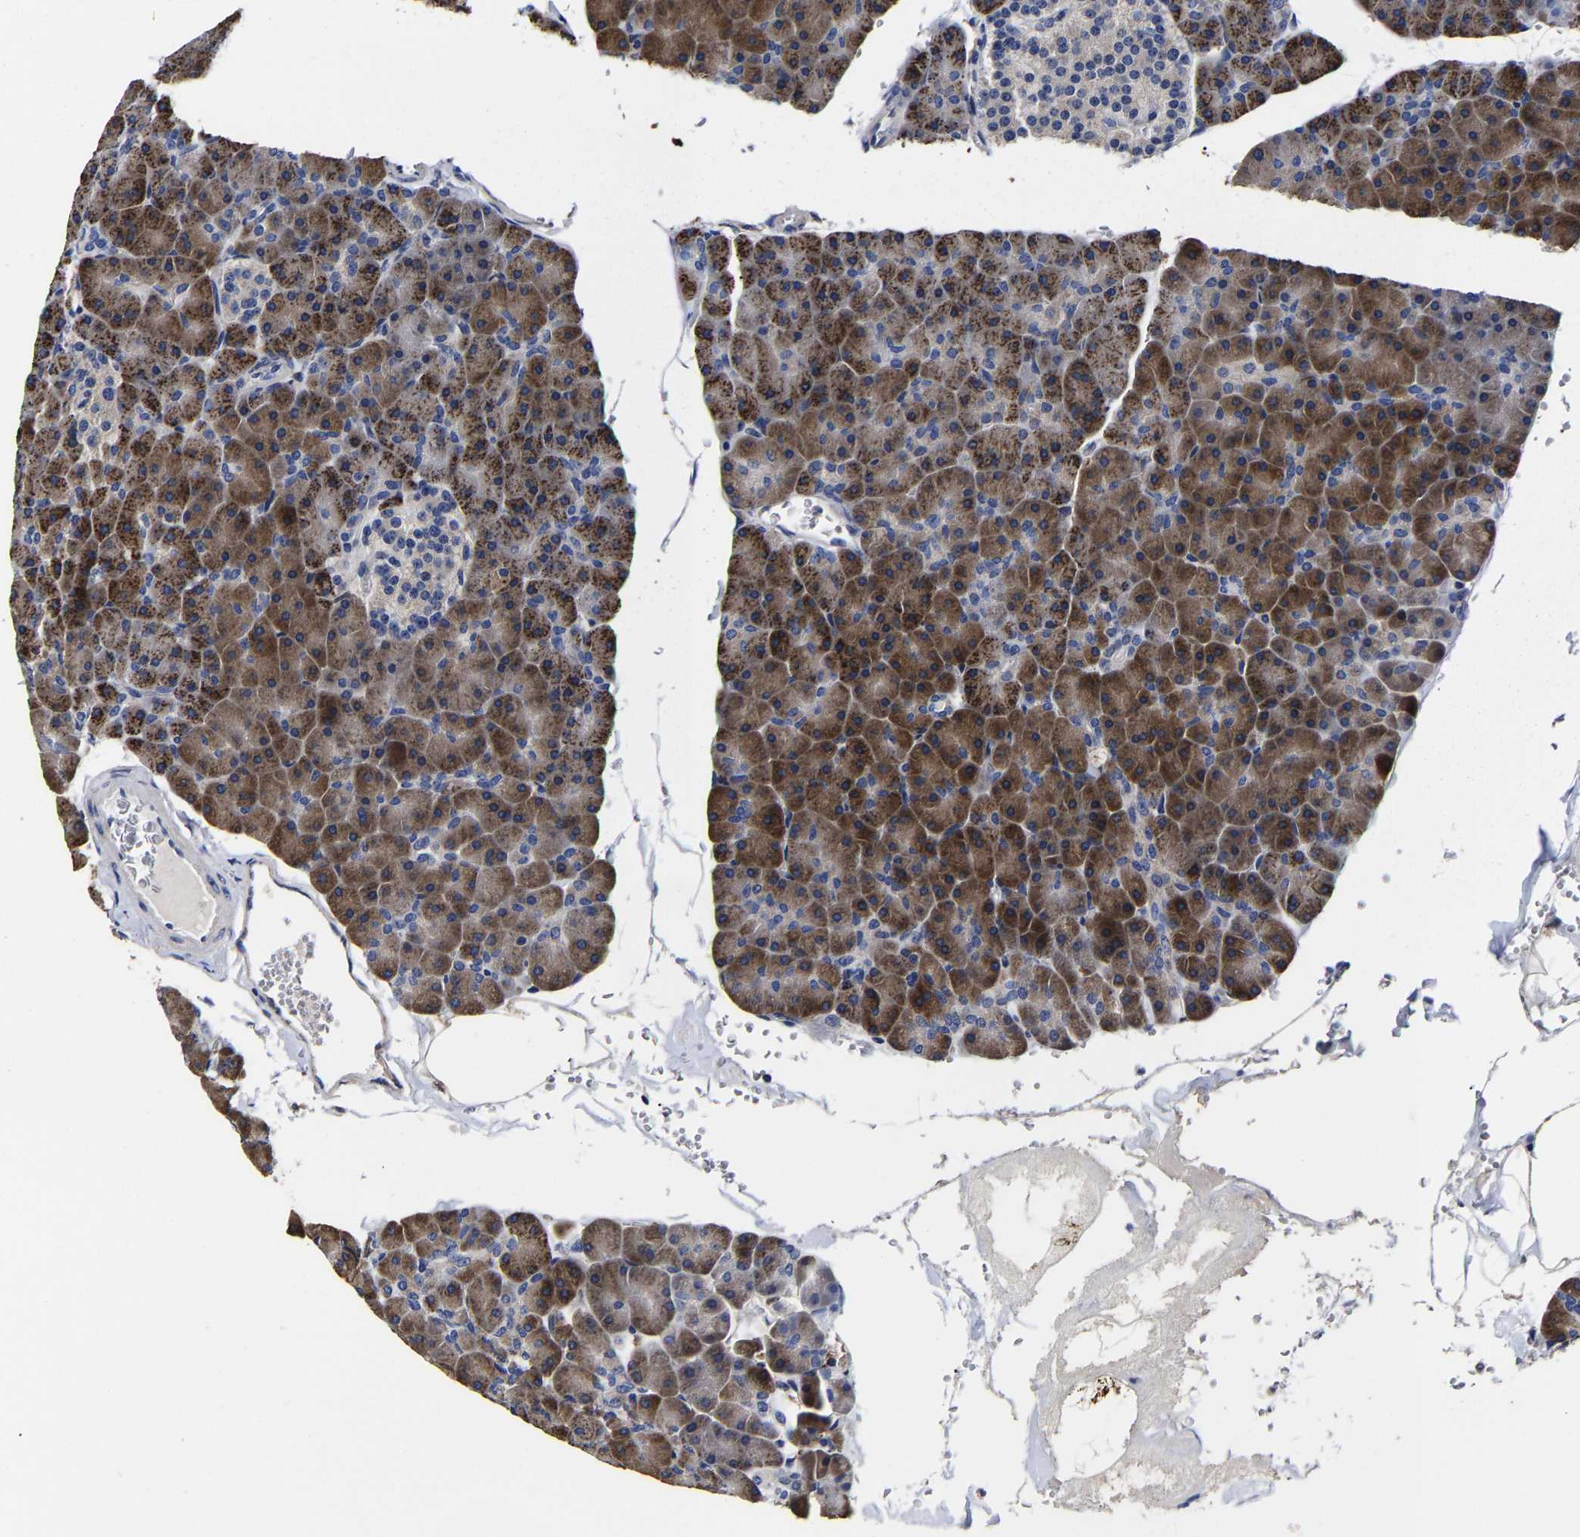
{"staining": {"intensity": "strong", "quantity": ">75%", "location": "cytoplasmic/membranous"}, "tissue": "pancreas", "cell_type": "Exocrine glandular cells", "image_type": "normal", "snomed": [{"axis": "morphology", "description": "Normal tissue, NOS"}, {"axis": "topography", "description": "Pancreas"}], "caption": "Exocrine glandular cells demonstrate high levels of strong cytoplasmic/membranous expression in approximately >75% of cells in normal human pancreas. The staining was performed using DAB (3,3'-diaminobenzidine), with brown indicating positive protein expression. Nuclei are stained blue with hematoxylin.", "gene": "AASS", "patient": {"sex": "male", "age": 35}}